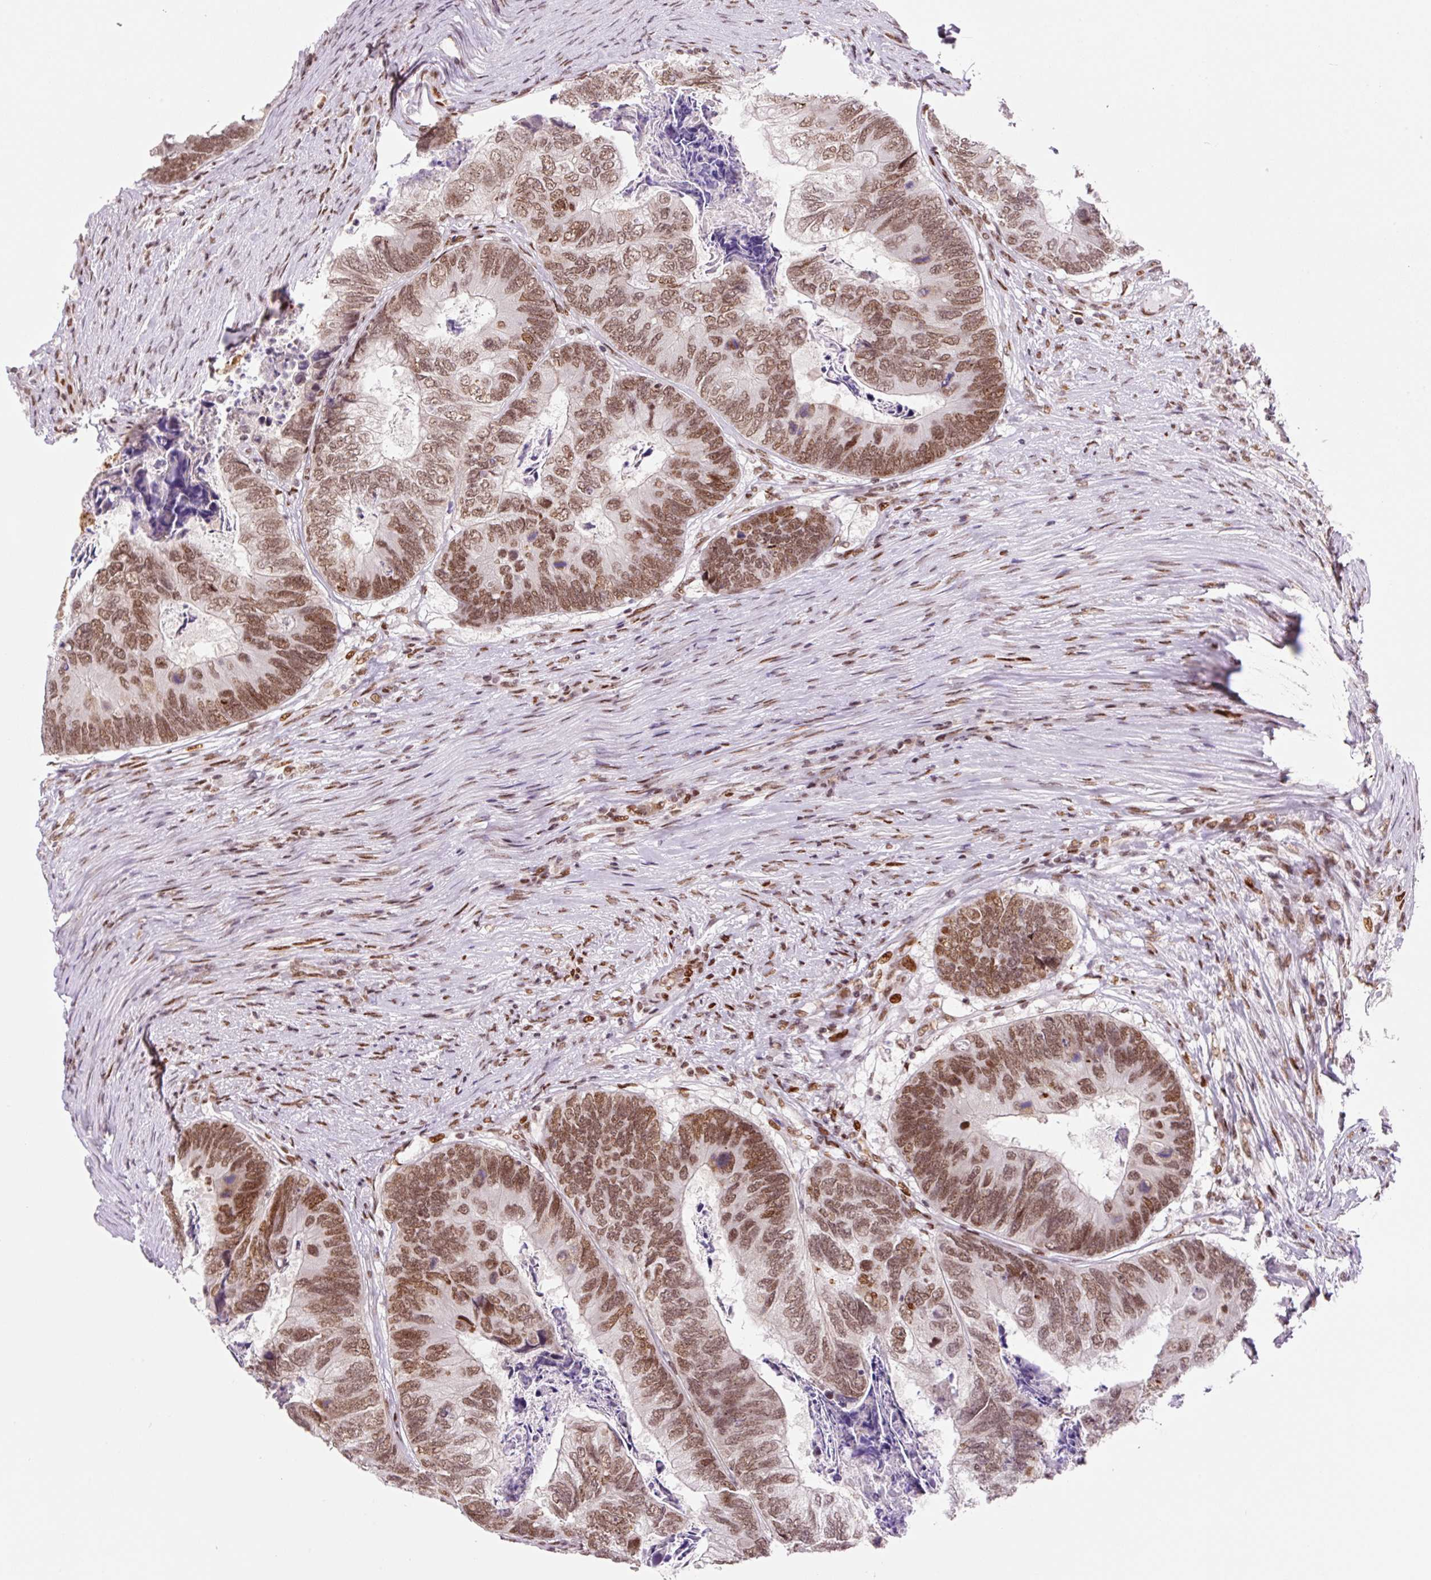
{"staining": {"intensity": "moderate", "quantity": ">75%", "location": "nuclear"}, "tissue": "colorectal cancer", "cell_type": "Tumor cells", "image_type": "cancer", "snomed": [{"axis": "morphology", "description": "Adenocarcinoma, NOS"}, {"axis": "topography", "description": "Colon"}], "caption": "Colorectal cancer (adenocarcinoma) was stained to show a protein in brown. There is medium levels of moderate nuclear staining in about >75% of tumor cells. (IHC, brightfield microscopy, high magnification).", "gene": "CCNL2", "patient": {"sex": "female", "age": 67}}